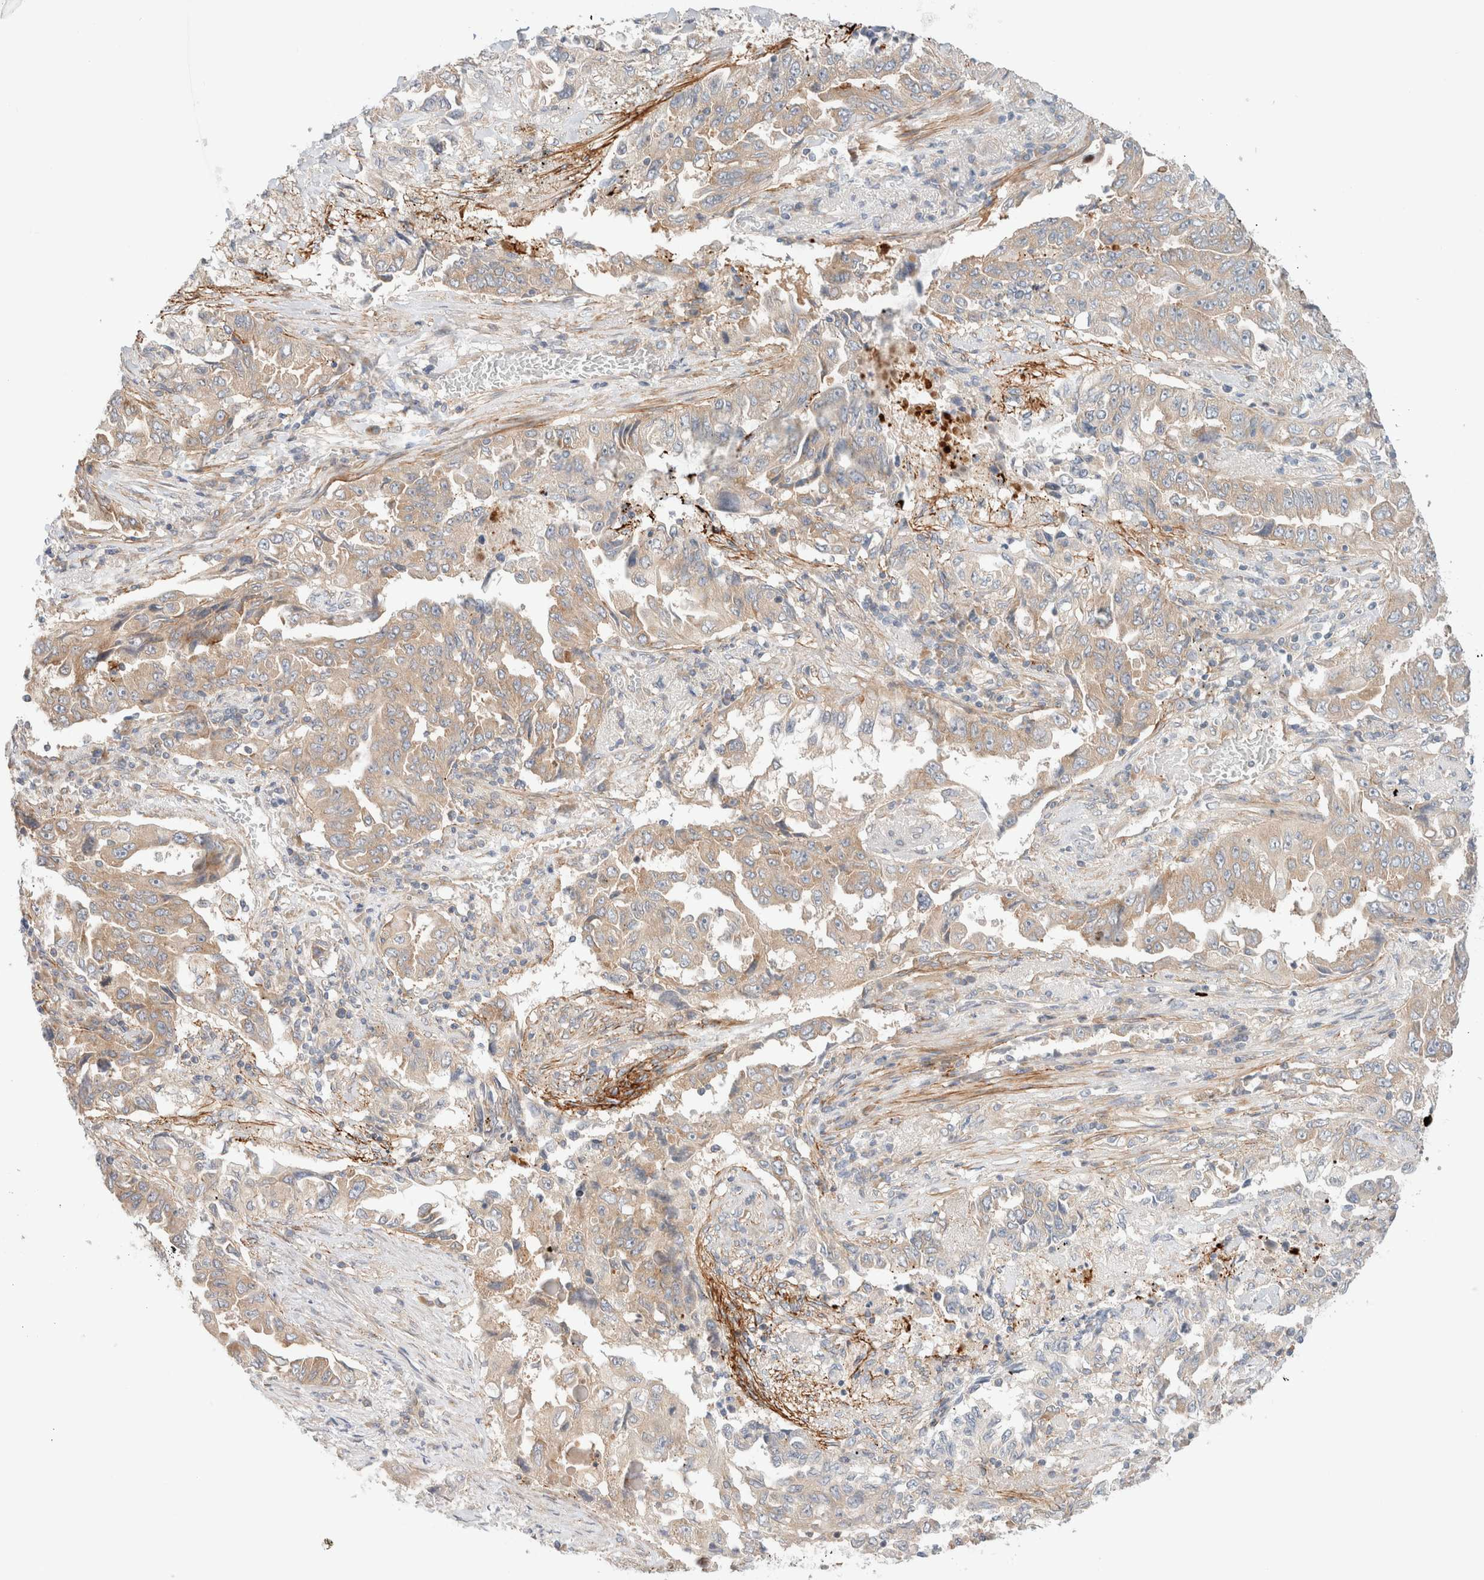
{"staining": {"intensity": "weak", "quantity": ">75%", "location": "cytoplasmic/membranous"}, "tissue": "lung cancer", "cell_type": "Tumor cells", "image_type": "cancer", "snomed": [{"axis": "morphology", "description": "Adenocarcinoma, NOS"}, {"axis": "topography", "description": "Lung"}], "caption": "There is low levels of weak cytoplasmic/membranous expression in tumor cells of lung adenocarcinoma, as demonstrated by immunohistochemical staining (brown color).", "gene": "MARK3", "patient": {"sex": "female", "age": 51}}